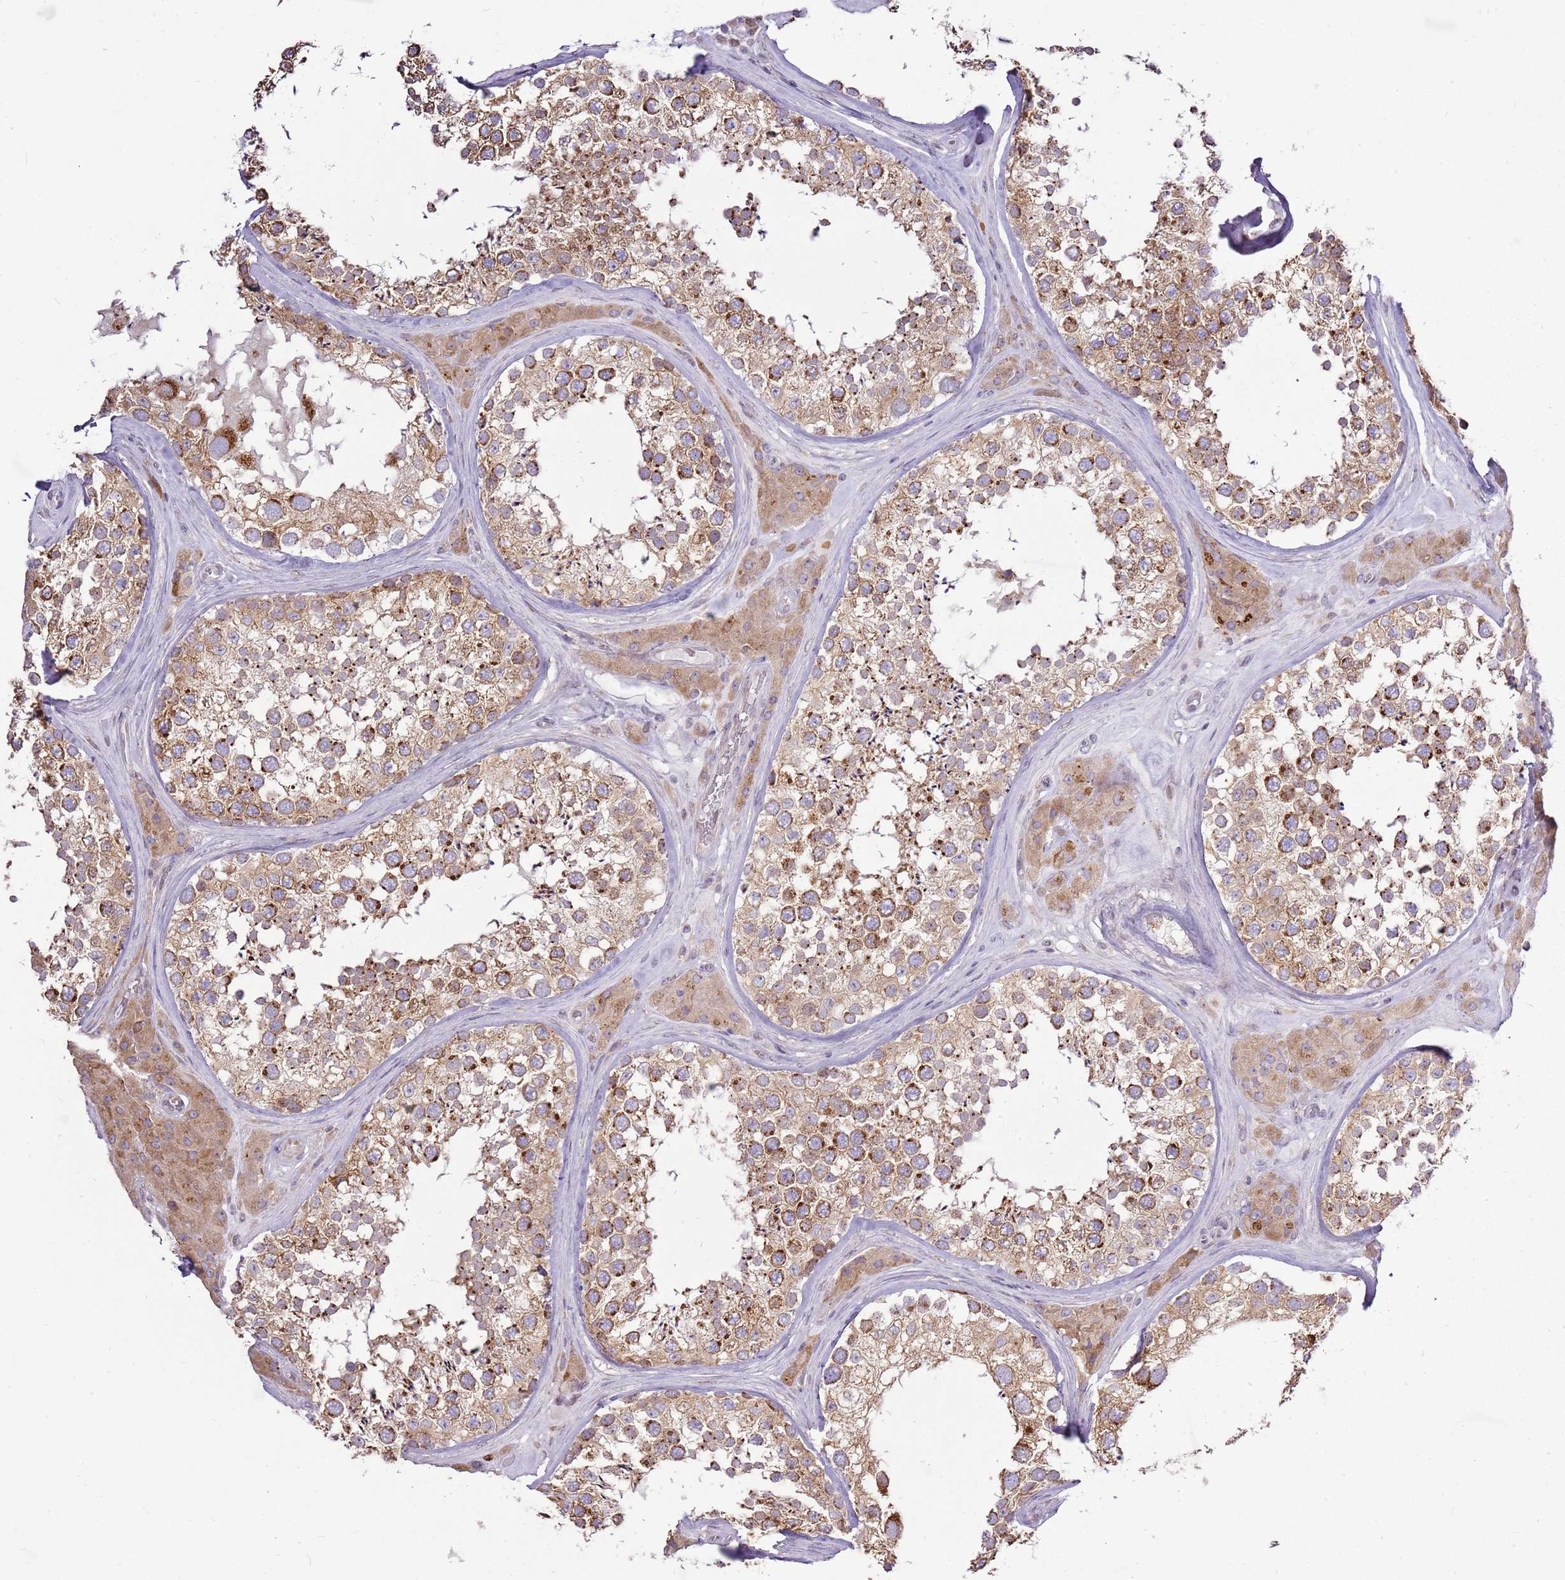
{"staining": {"intensity": "moderate", "quantity": ">75%", "location": "cytoplasmic/membranous"}, "tissue": "testis", "cell_type": "Cells in seminiferous ducts", "image_type": "normal", "snomed": [{"axis": "morphology", "description": "Normal tissue, NOS"}, {"axis": "topography", "description": "Testis"}], "caption": "Protein expression analysis of unremarkable testis exhibits moderate cytoplasmic/membranous expression in approximately >75% of cells in seminiferous ducts. Nuclei are stained in blue.", "gene": "TMED10", "patient": {"sex": "male", "age": 46}}